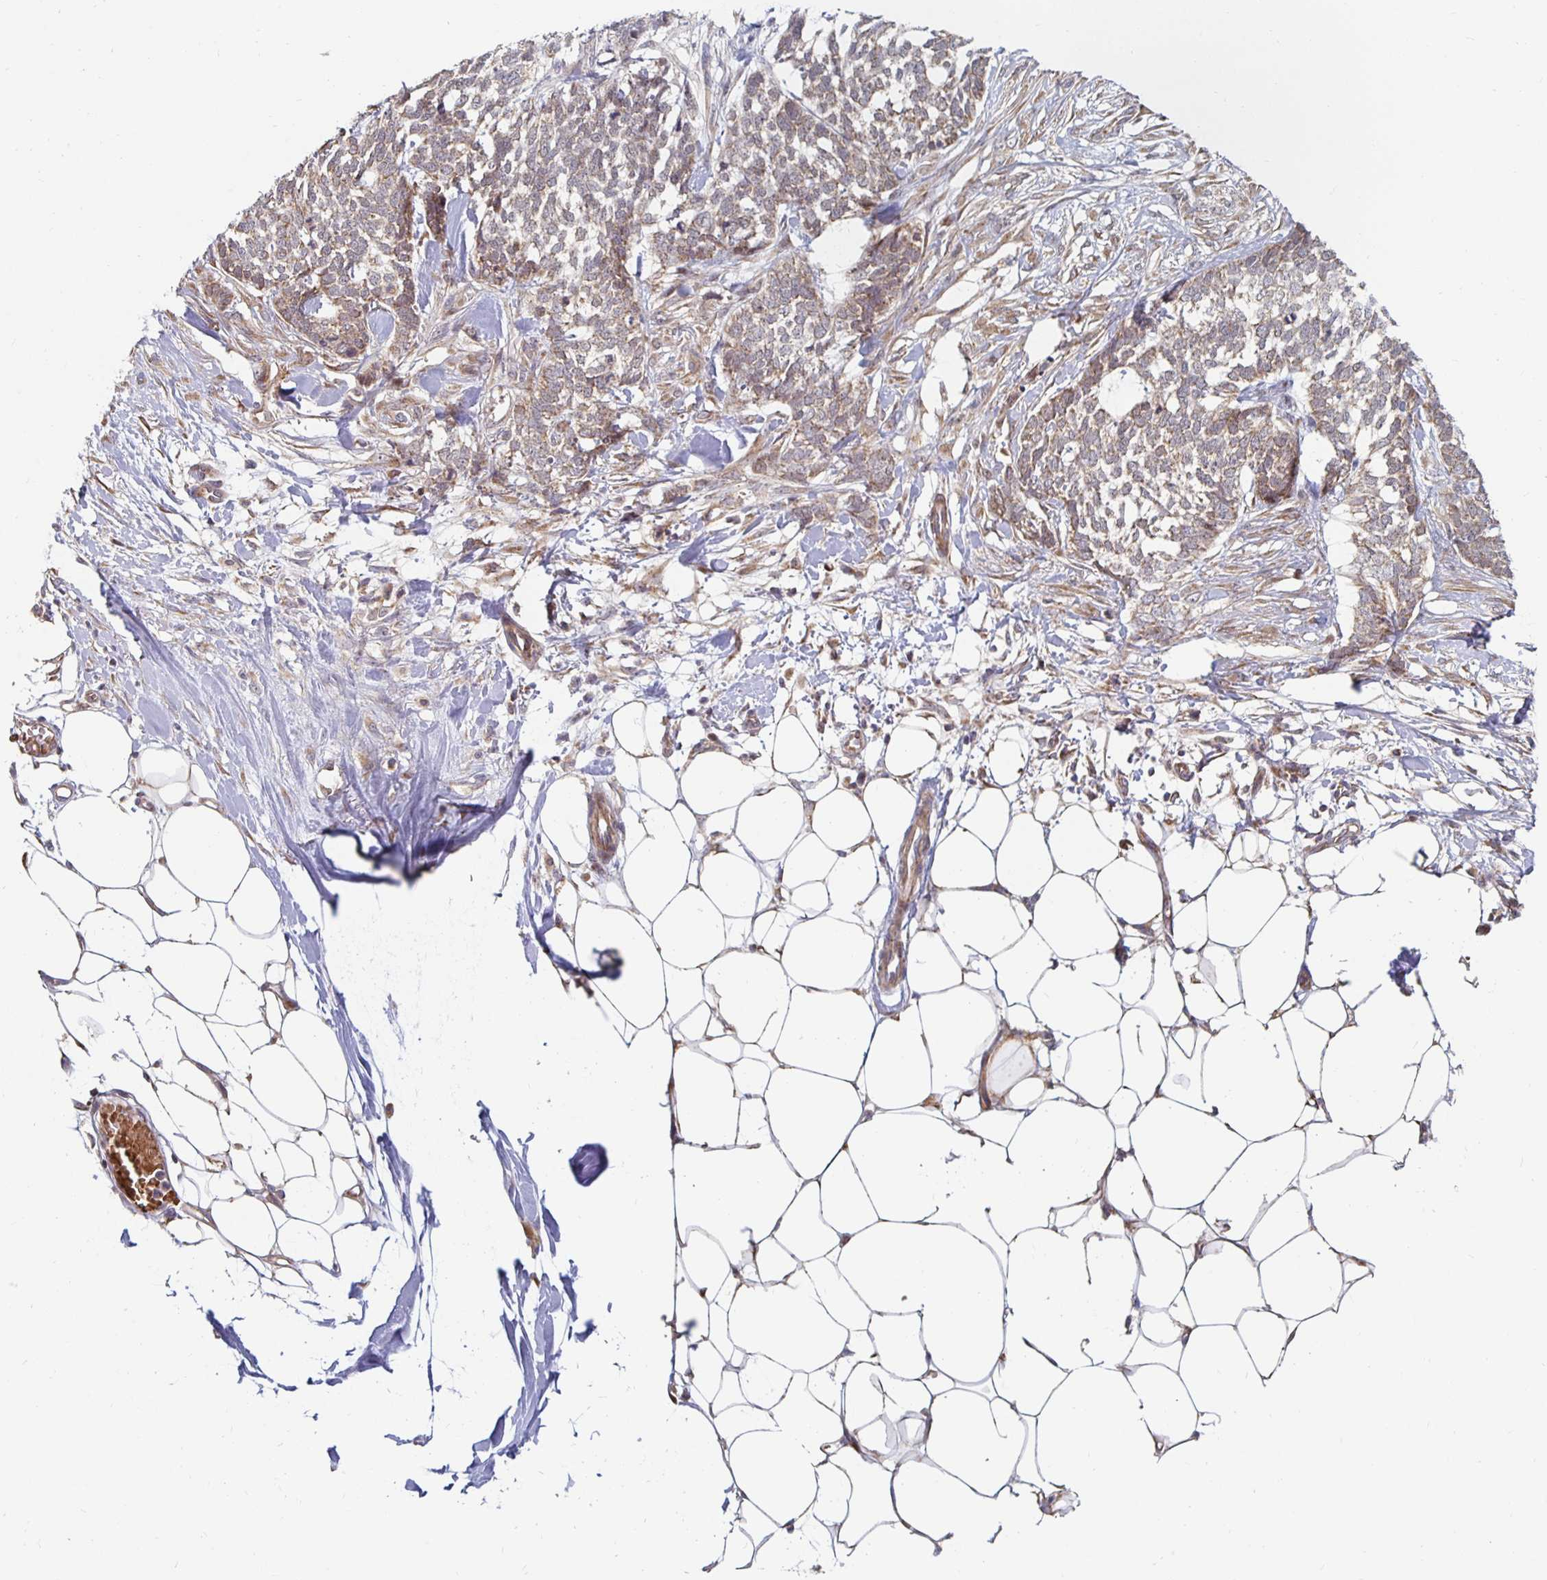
{"staining": {"intensity": "moderate", "quantity": ">75%", "location": "cytoplasmic/membranous"}, "tissue": "skin cancer", "cell_type": "Tumor cells", "image_type": "cancer", "snomed": [{"axis": "morphology", "description": "Basal cell carcinoma"}, {"axis": "topography", "description": "Skin"}], "caption": "Immunohistochemical staining of basal cell carcinoma (skin) demonstrates medium levels of moderate cytoplasmic/membranous protein positivity in about >75% of tumor cells.", "gene": "MRPL28", "patient": {"sex": "female", "age": 59}}